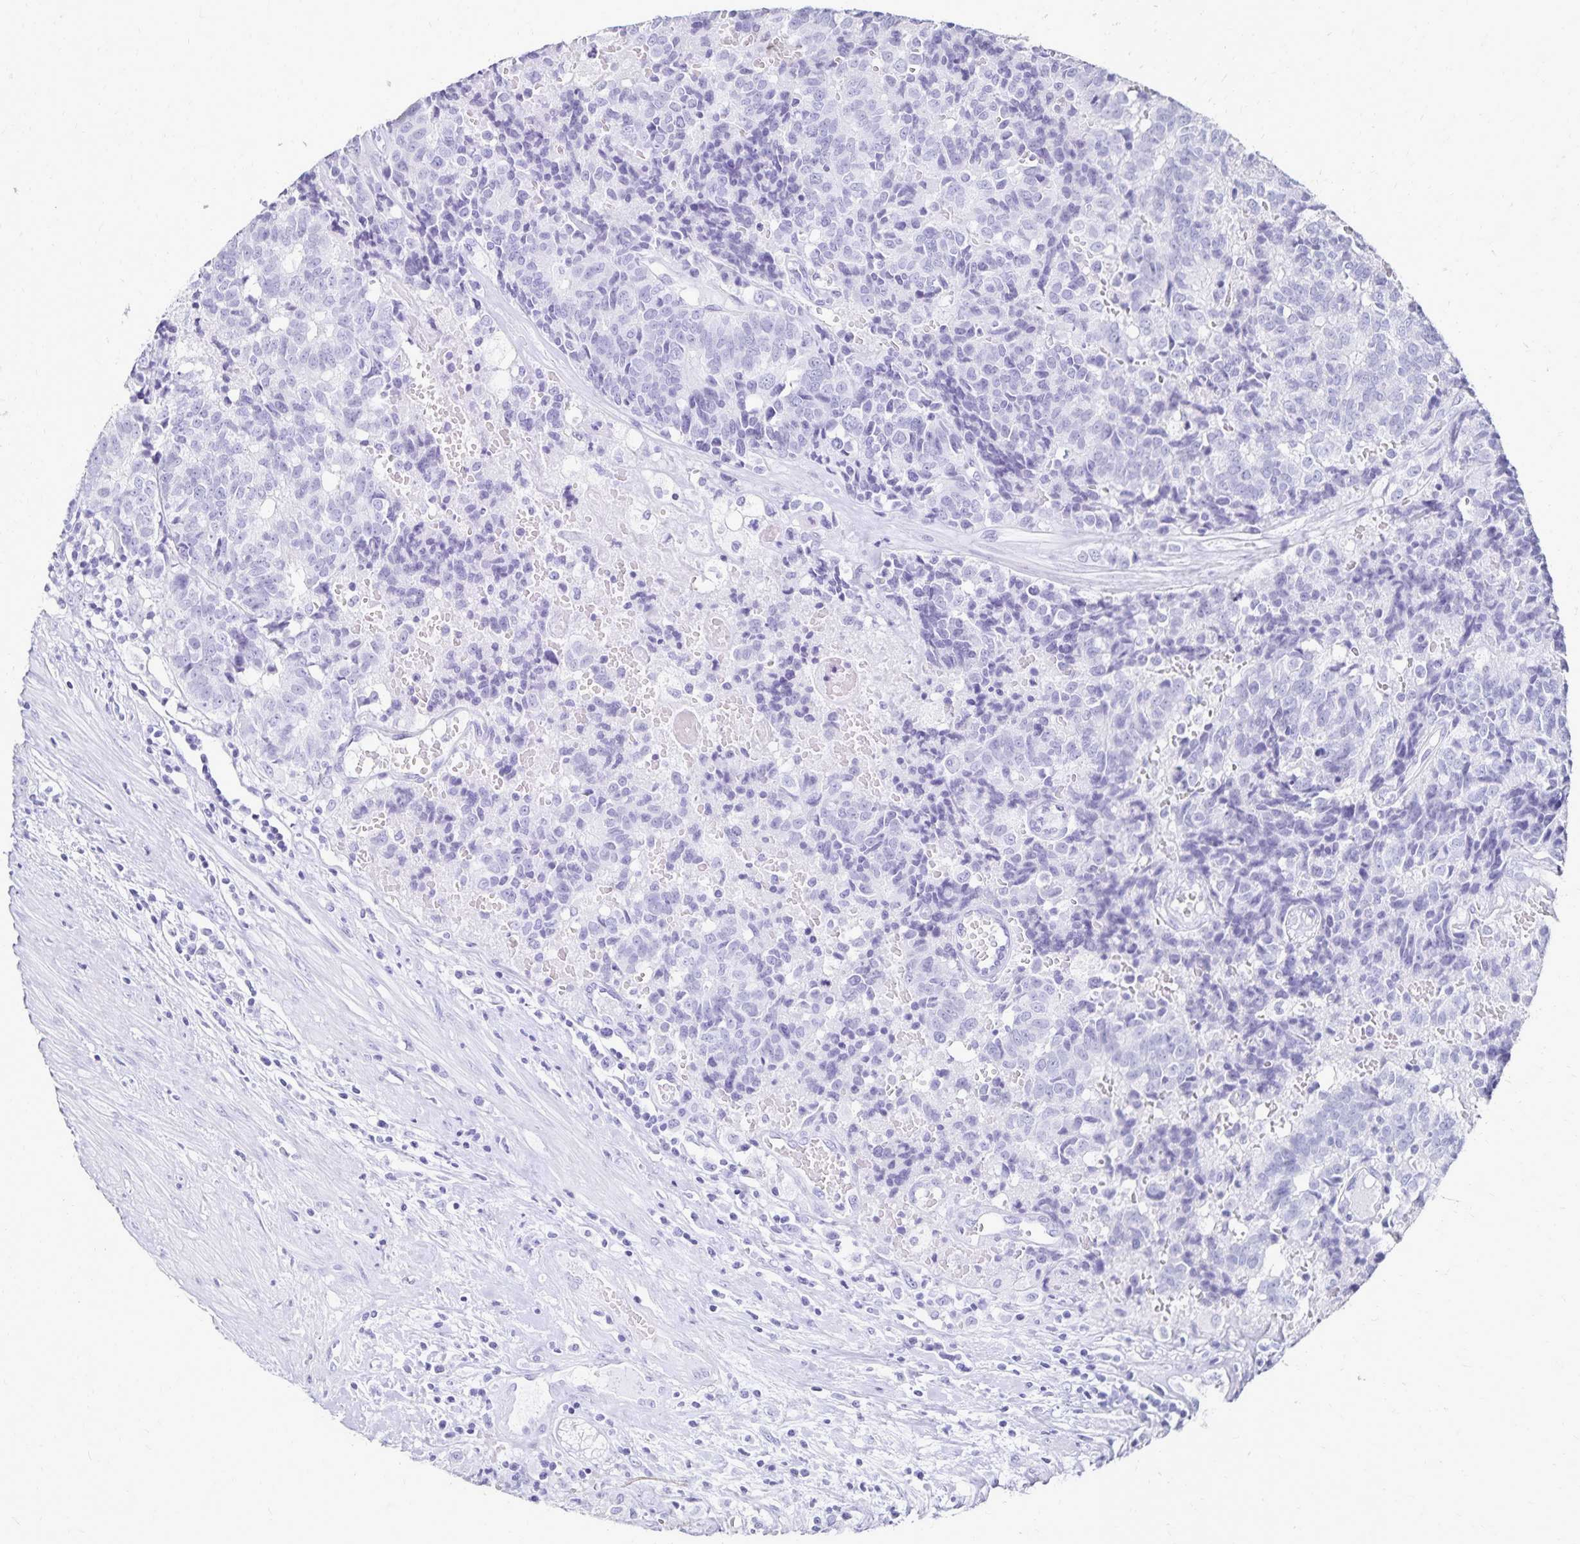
{"staining": {"intensity": "negative", "quantity": "none", "location": "none"}, "tissue": "prostate cancer", "cell_type": "Tumor cells", "image_type": "cancer", "snomed": [{"axis": "morphology", "description": "Adenocarcinoma, High grade"}, {"axis": "topography", "description": "Prostate and seminal vesicle, NOS"}], "caption": "Histopathology image shows no significant protein expression in tumor cells of high-grade adenocarcinoma (prostate).", "gene": "GIP", "patient": {"sex": "male", "age": 60}}